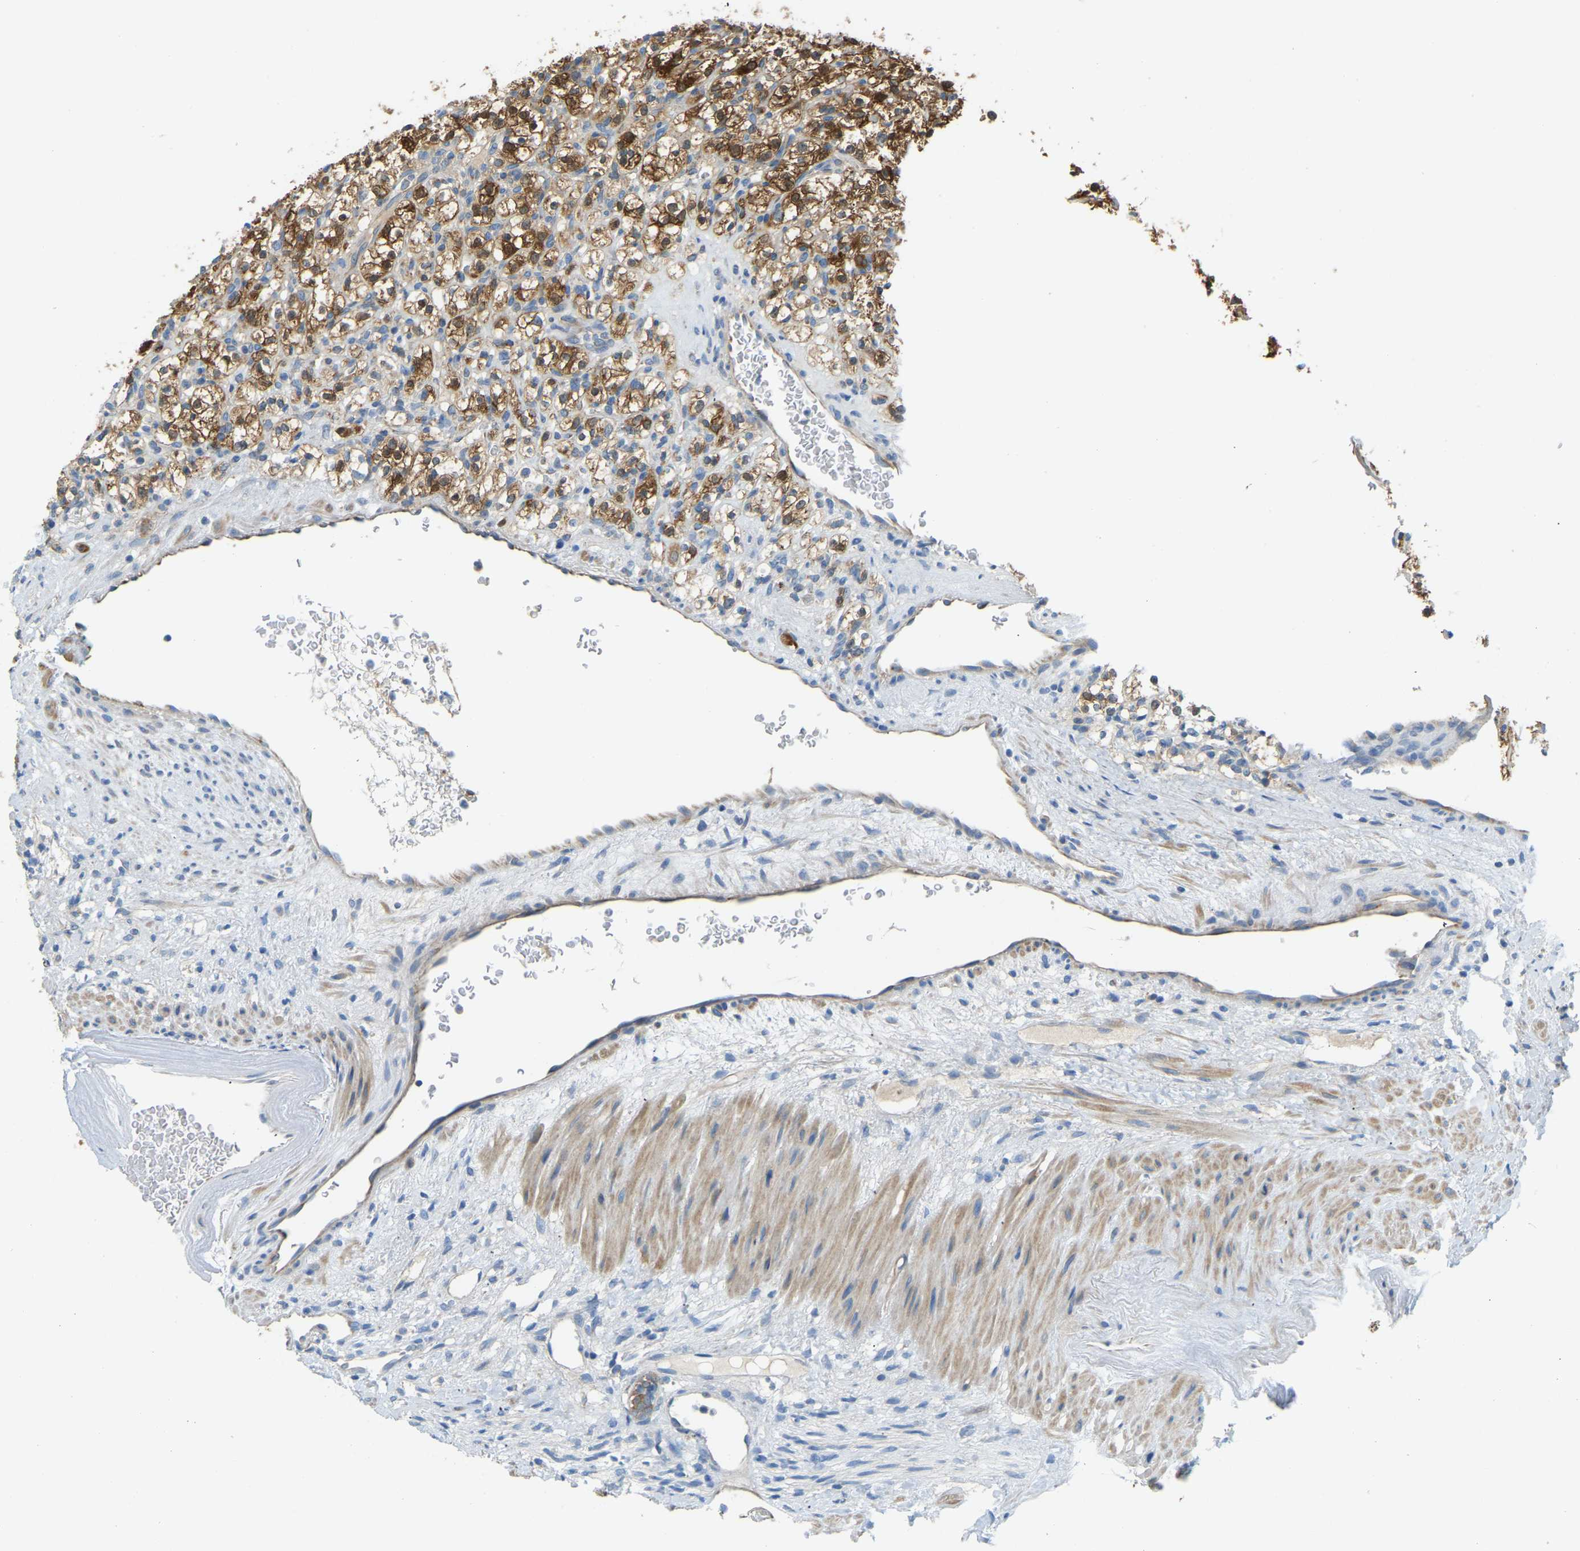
{"staining": {"intensity": "strong", "quantity": "25%-75%", "location": "cytoplasmic/membranous"}, "tissue": "renal cancer", "cell_type": "Tumor cells", "image_type": "cancer", "snomed": [{"axis": "morphology", "description": "Normal tissue, NOS"}, {"axis": "morphology", "description": "Adenocarcinoma, NOS"}, {"axis": "topography", "description": "Kidney"}], "caption": "Strong cytoplasmic/membranous positivity for a protein is appreciated in about 25%-75% of tumor cells of renal adenocarcinoma using immunohistochemistry (IHC).", "gene": "GDA", "patient": {"sex": "female", "age": 72}}